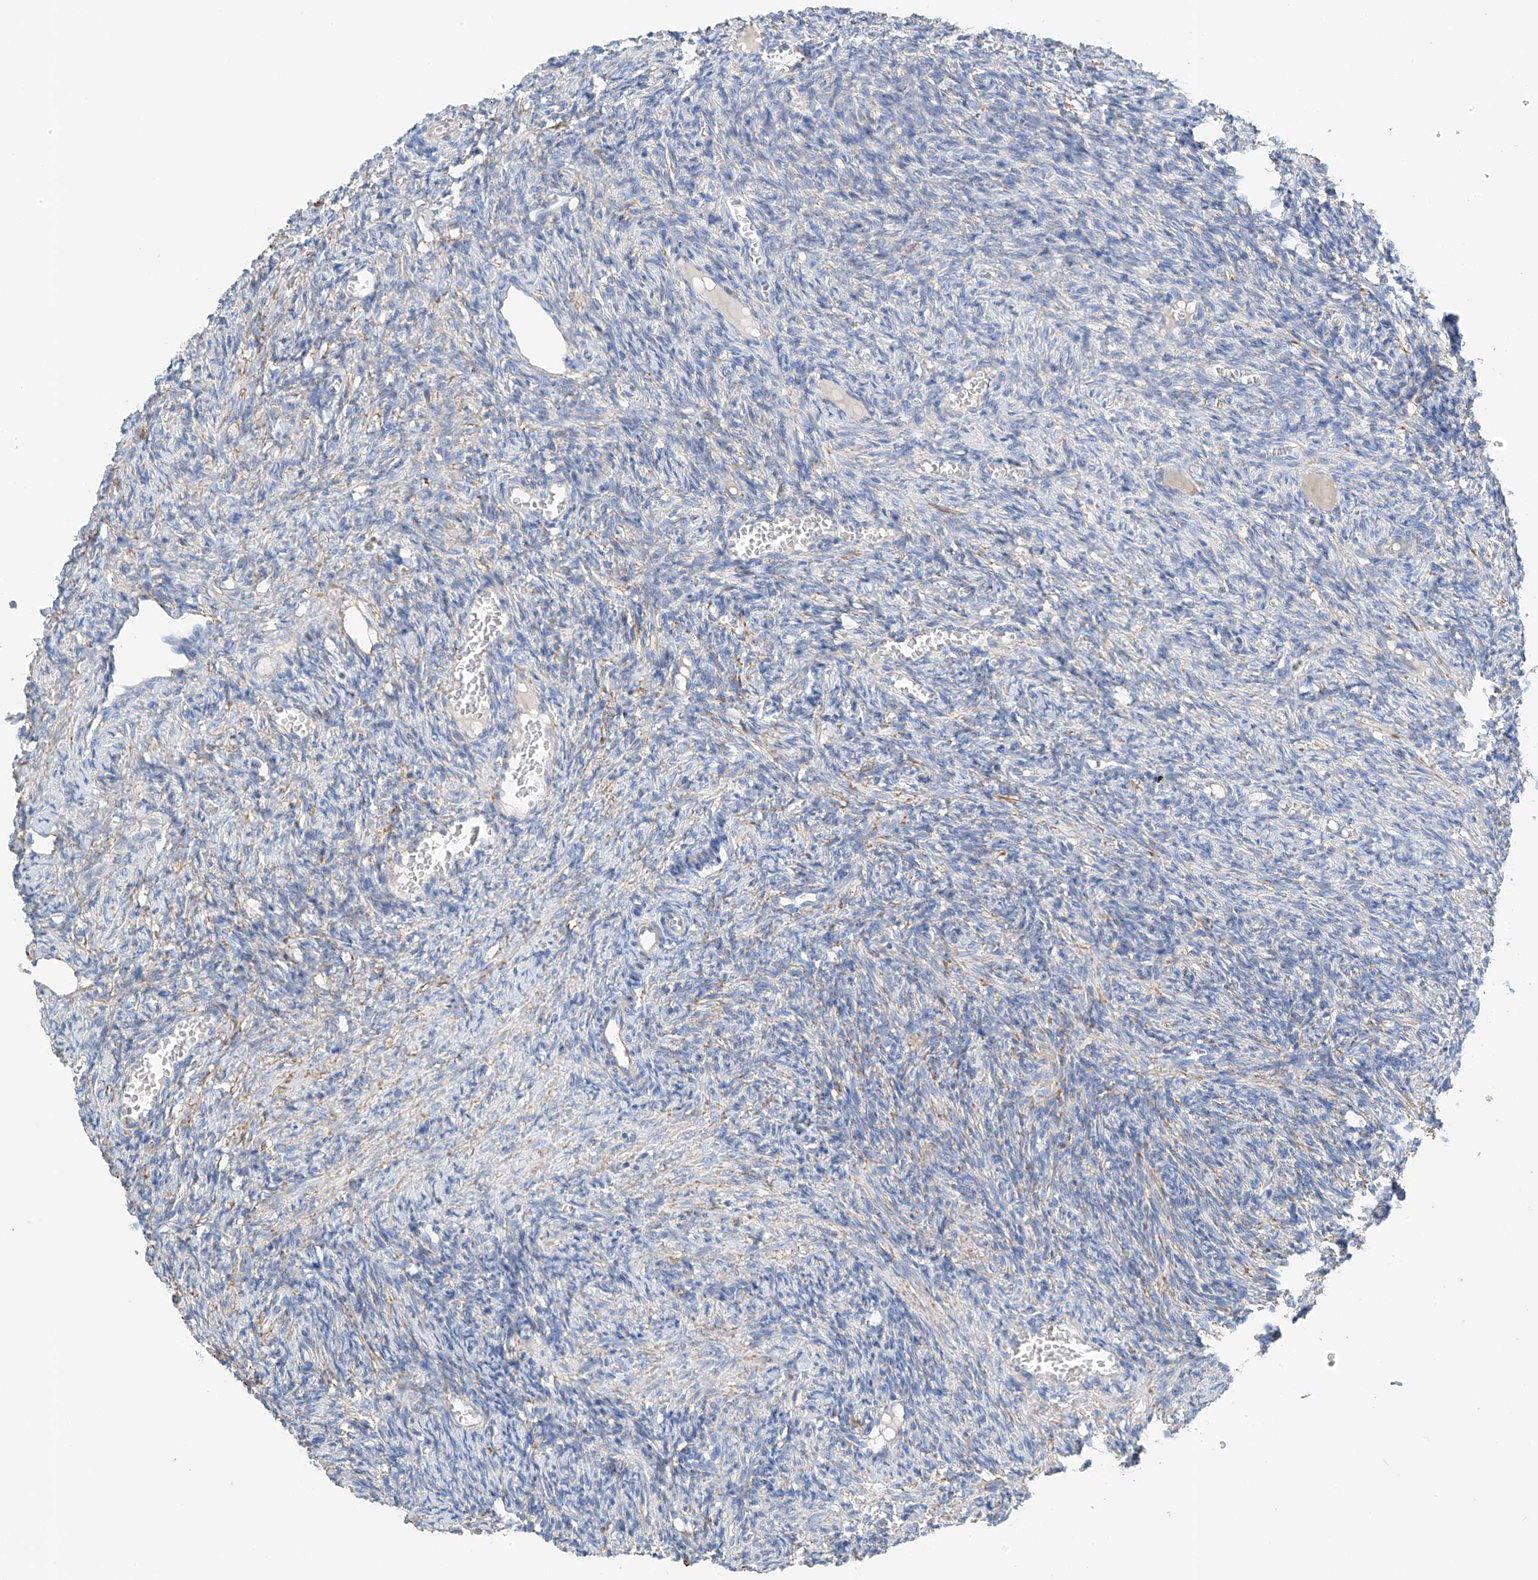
{"staining": {"intensity": "negative", "quantity": "none", "location": "none"}, "tissue": "ovary", "cell_type": "Ovarian stroma cells", "image_type": "normal", "snomed": [{"axis": "morphology", "description": "Normal tissue, NOS"}, {"axis": "topography", "description": "Ovary"}], "caption": "IHC image of normal ovary: ovary stained with DAB (3,3'-diaminobenzidine) displays no significant protein expression in ovarian stroma cells.", "gene": "NALCN", "patient": {"sex": "female", "age": 27}}